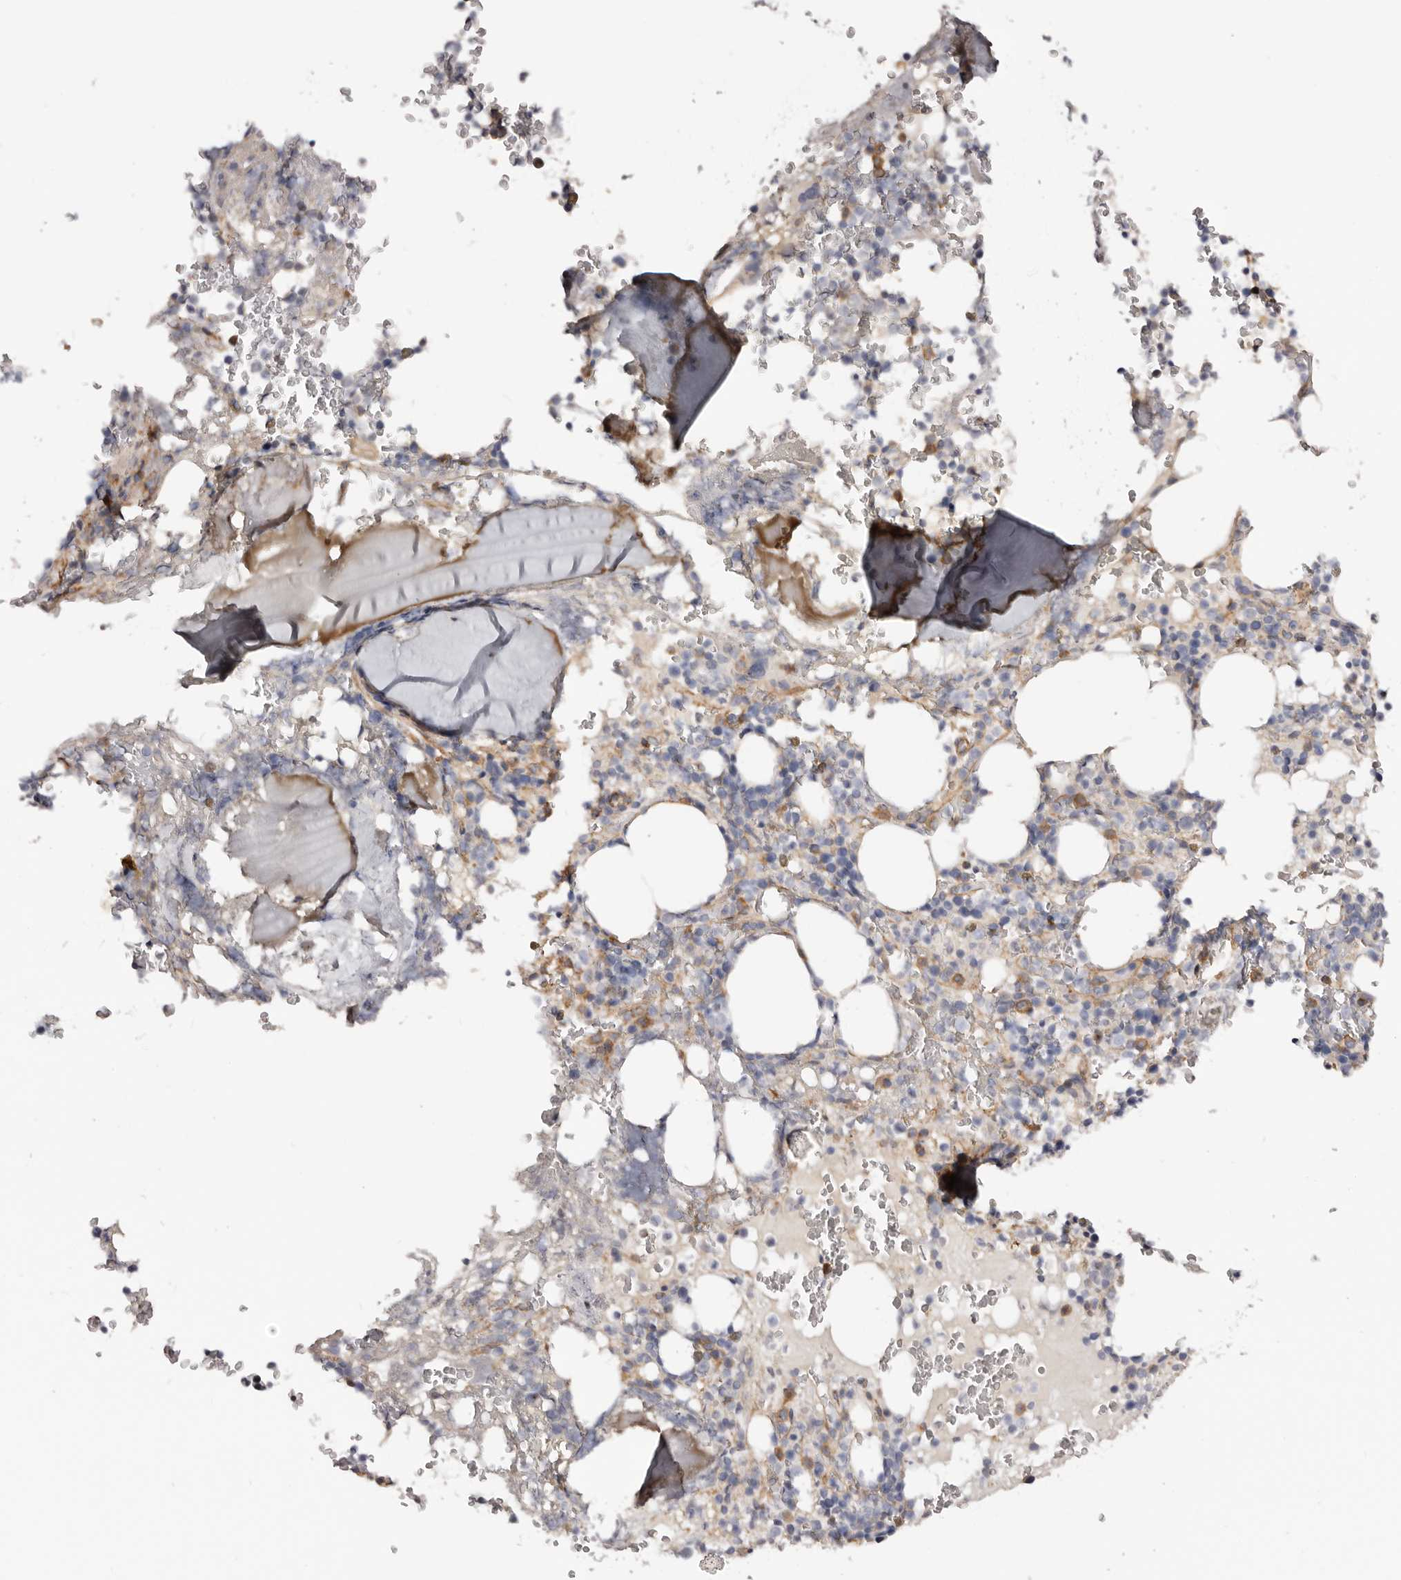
{"staining": {"intensity": "moderate", "quantity": "<25%", "location": "cytoplasmic/membranous"}, "tissue": "bone marrow", "cell_type": "Hematopoietic cells", "image_type": "normal", "snomed": [{"axis": "morphology", "description": "Normal tissue, NOS"}, {"axis": "topography", "description": "Bone marrow"}], "caption": "Protein expression analysis of benign bone marrow exhibits moderate cytoplasmic/membranous expression in about <25% of hematopoietic cells.", "gene": "DMRT2", "patient": {"sex": "male", "age": 58}}